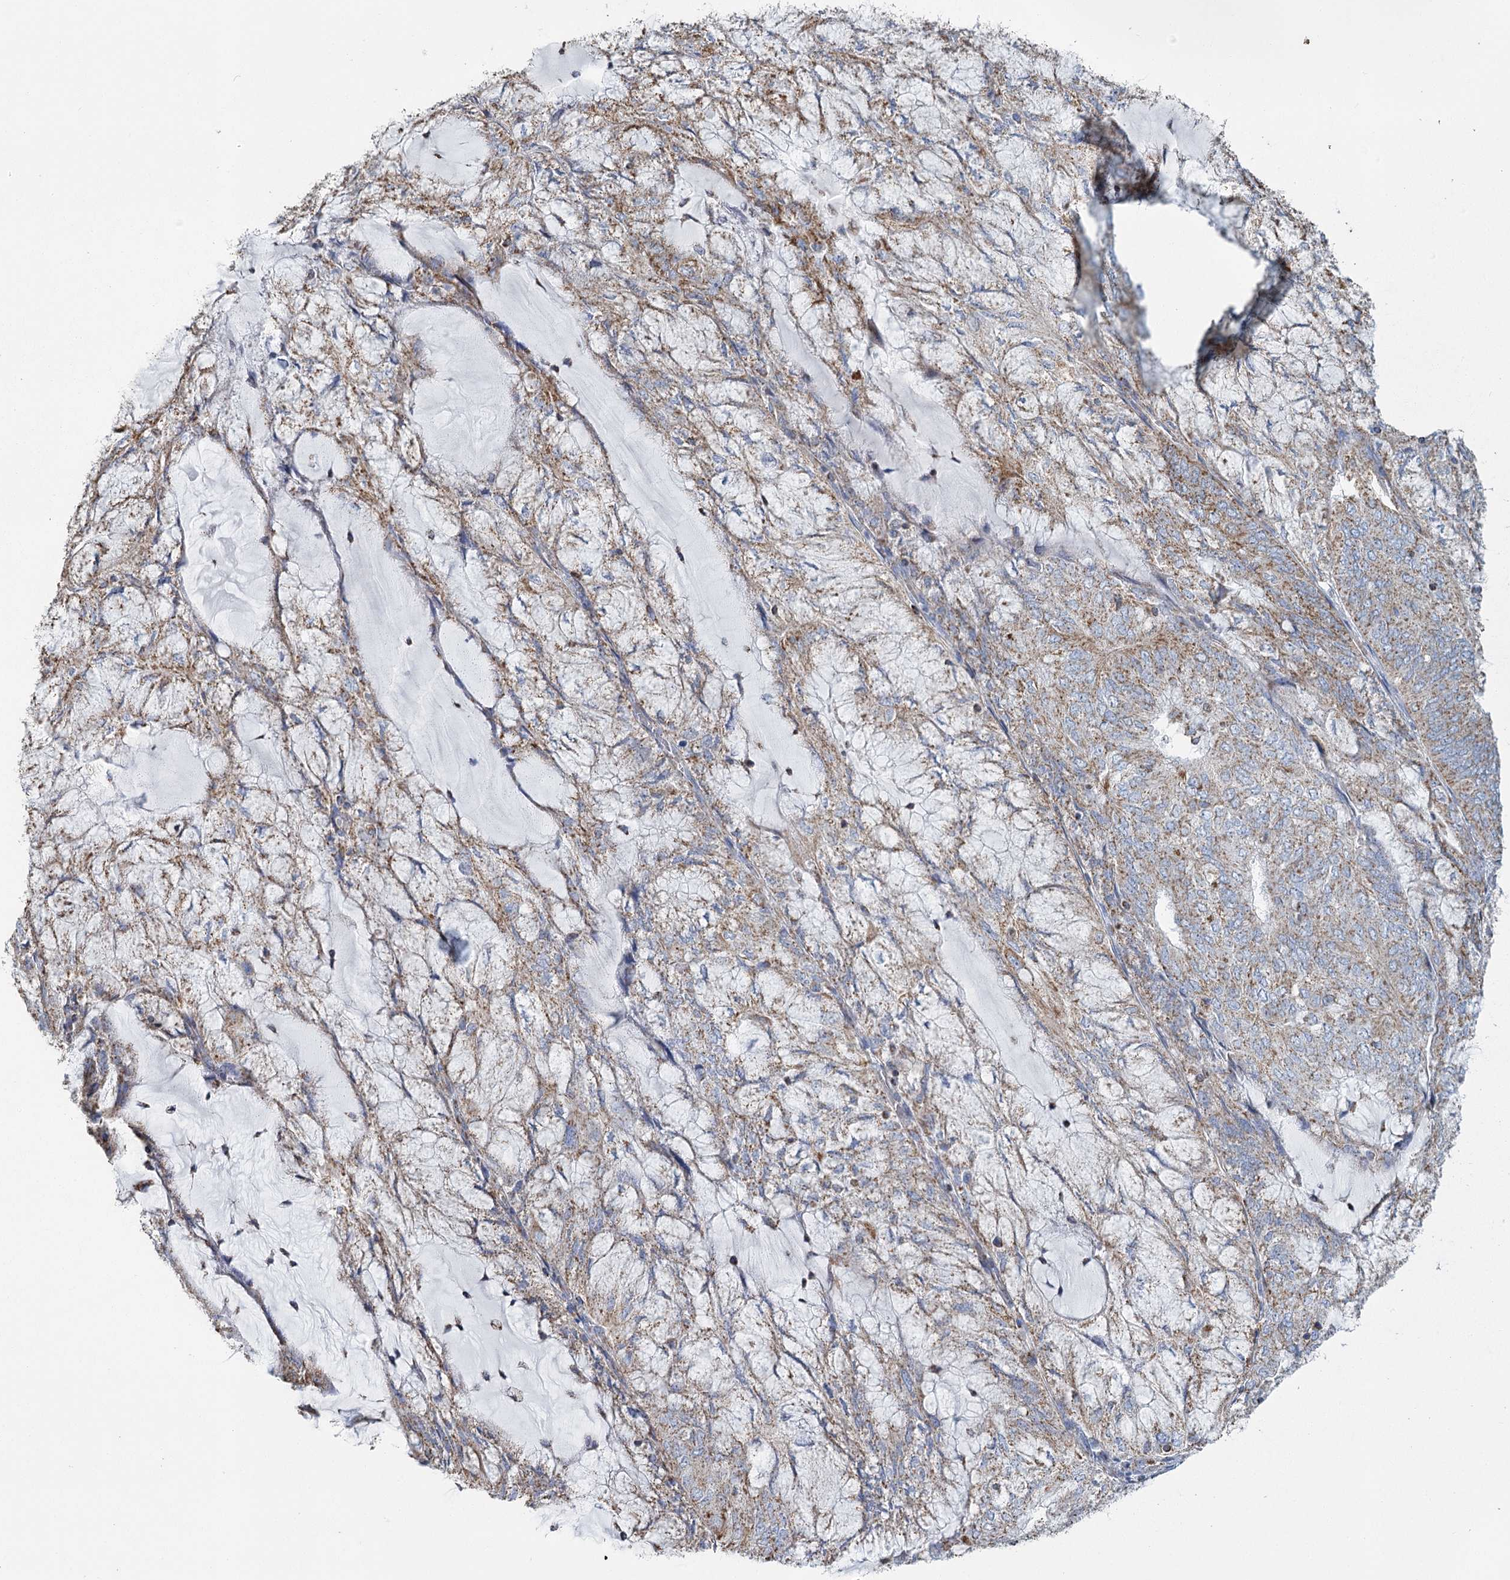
{"staining": {"intensity": "moderate", "quantity": "25%-75%", "location": "cytoplasmic/membranous"}, "tissue": "endometrial cancer", "cell_type": "Tumor cells", "image_type": "cancer", "snomed": [{"axis": "morphology", "description": "Adenocarcinoma, NOS"}, {"axis": "topography", "description": "Endometrium"}], "caption": "High-power microscopy captured an immunohistochemistry image of endometrial adenocarcinoma, revealing moderate cytoplasmic/membranous staining in approximately 25%-75% of tumor cells. The staining is performed using DAB brown chromogen to label protein expression. The nuclei are counter-stained blue using hematoxylin.", "gene": "MRPL44", "patient": {"sex": "female", "age": 81}}